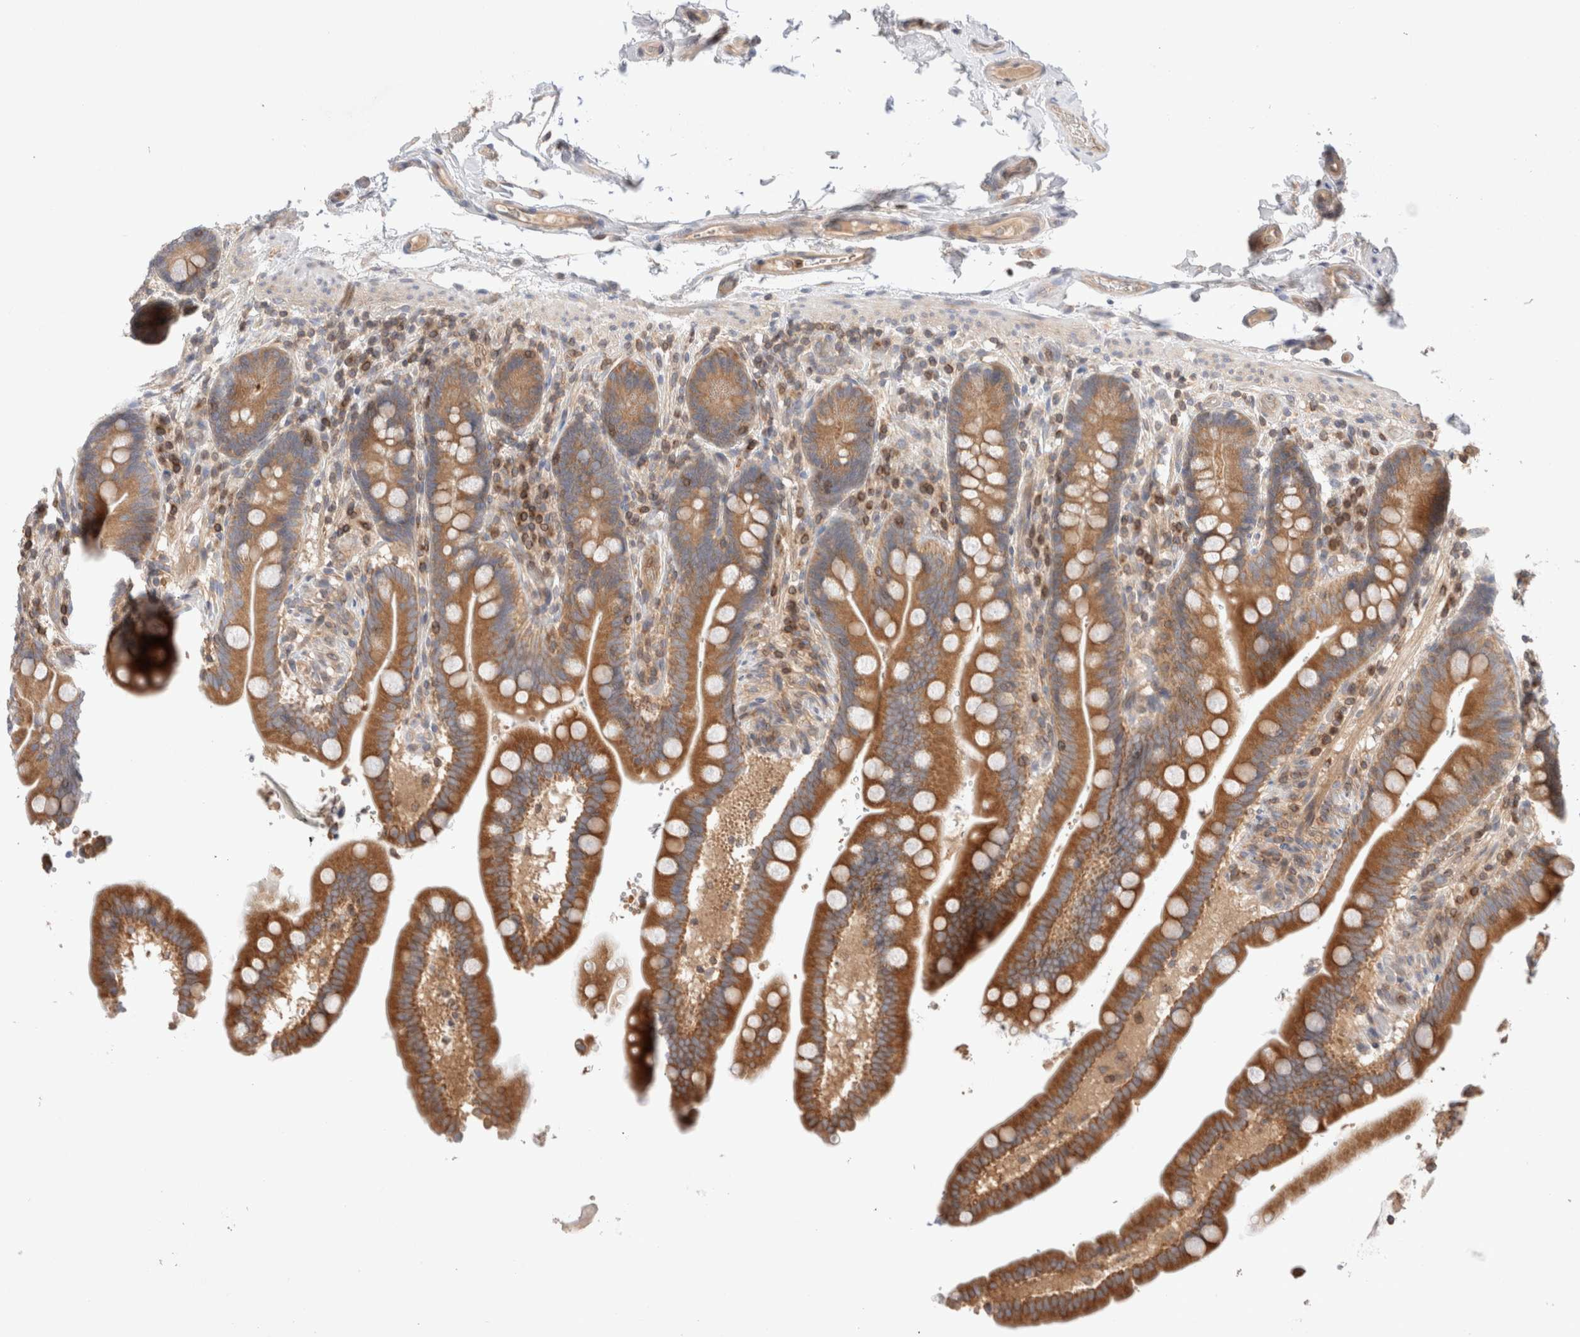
{"staining": {"intensity": "moderate", "quantity": ">75%", "location": "cytoplasmic/membranous"}, "tissue": "colon", "cell_type": "Endothelial cells", "image_type": "normal", "snomed": [{"axis": "morphology", "description": "Normal tissue, NOS"}, {"axis": "topography", "description": "Smooth muscle"}, {"axis": "topography", "description": "Colon"}], "caption": "This histopathology image demonstrates IHC staining of unremarkable human colon, with medium moderate cytoplasmic/membranous expression in about >75% of endothelial cells.", "gene": "SIKE1", "patient": {"sex": "male", "age": 73}}